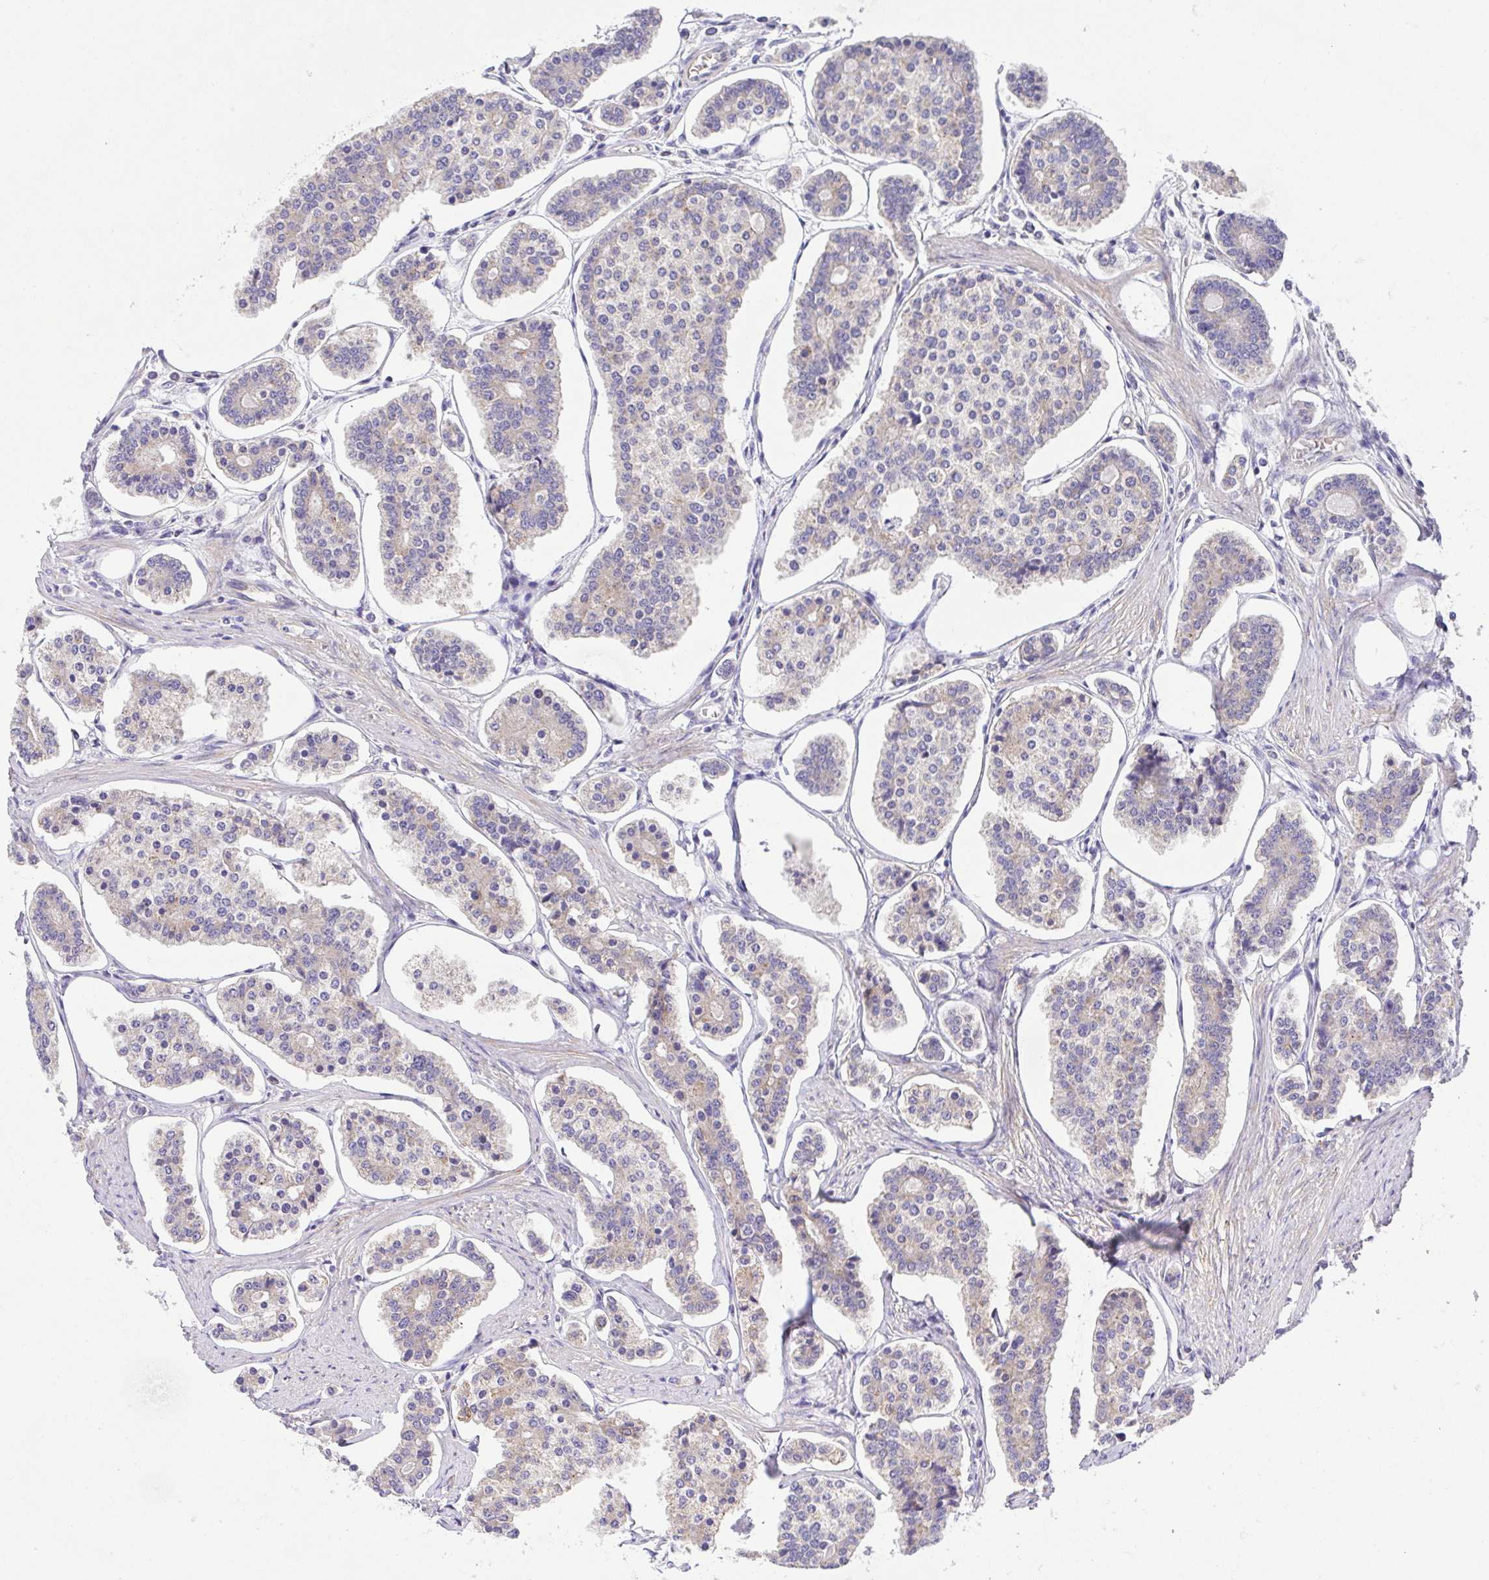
{"staining": {"intensity": "weak", "quantity": "25%-75%", "location": "cytoplasmic/membranous"}, "tissue": "carcinoid", "cell_type": "Tumor cells", "image_type": "cancer", "snomed": [{"axis": "morphology", "description": "Carcinoid, malignant, NOS"}, {"axis": "topography", "description": "Small intestine"}], "caption": "Protein staining of carcinoid tissue demonstrates weak cytoplasmic/membranous expression in about 25%-75% of tumor cells. The protein of interest is stained brown, and the nuclei are stained in blue (DAB IHC with brightfield microscopy, high magnification).", "gene": "SLC13A1", "patient": {"sex": "female", "age": 65}}